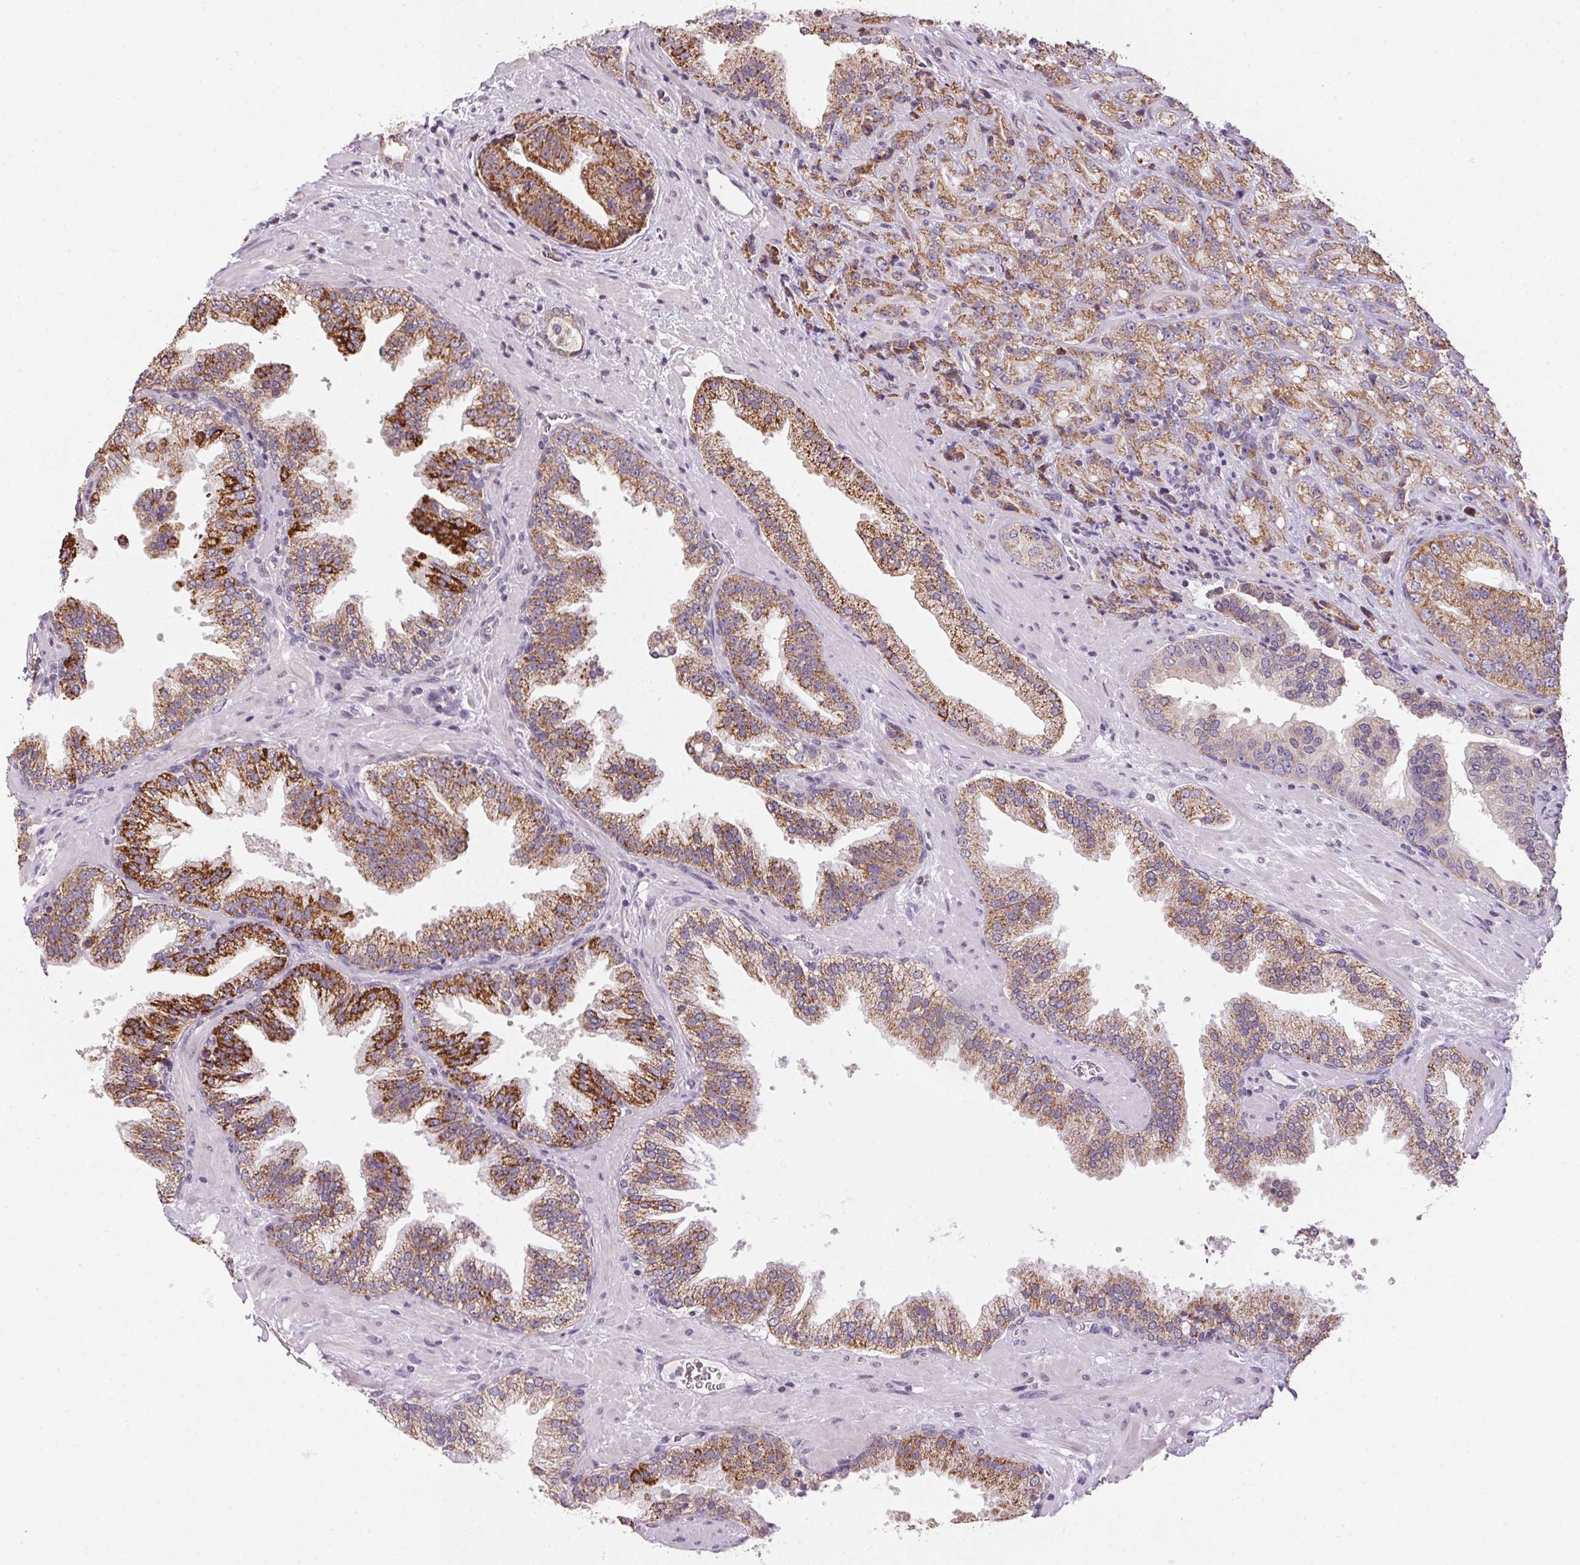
{"staining": {"intensity": "moderate", "quantity": ">75%", "location": "cytoplasmic/membranous"}, "tissue": "prostate cancer", "cell_type": "Tumor cells", "image_type": "cancer", "snomed": [{"axis": "morphology", "description": "Adenocarcinoma, NOS"}, {"axis": "topography", "description": "Prostate"}], "caption": "Immunohistochemistry (IHC) micrograph of neoplastic tissue: prostate adenocarcinoma stained using immunohistochemistry reveals medium levels of moderate protein expression localized specifically in the cytoplasmic/membranous of tumor cells, appearing as a cytoplasmic/membranous brown color.", "gene": "SC5D", "patient": {"sex": "male", "age": 63}}